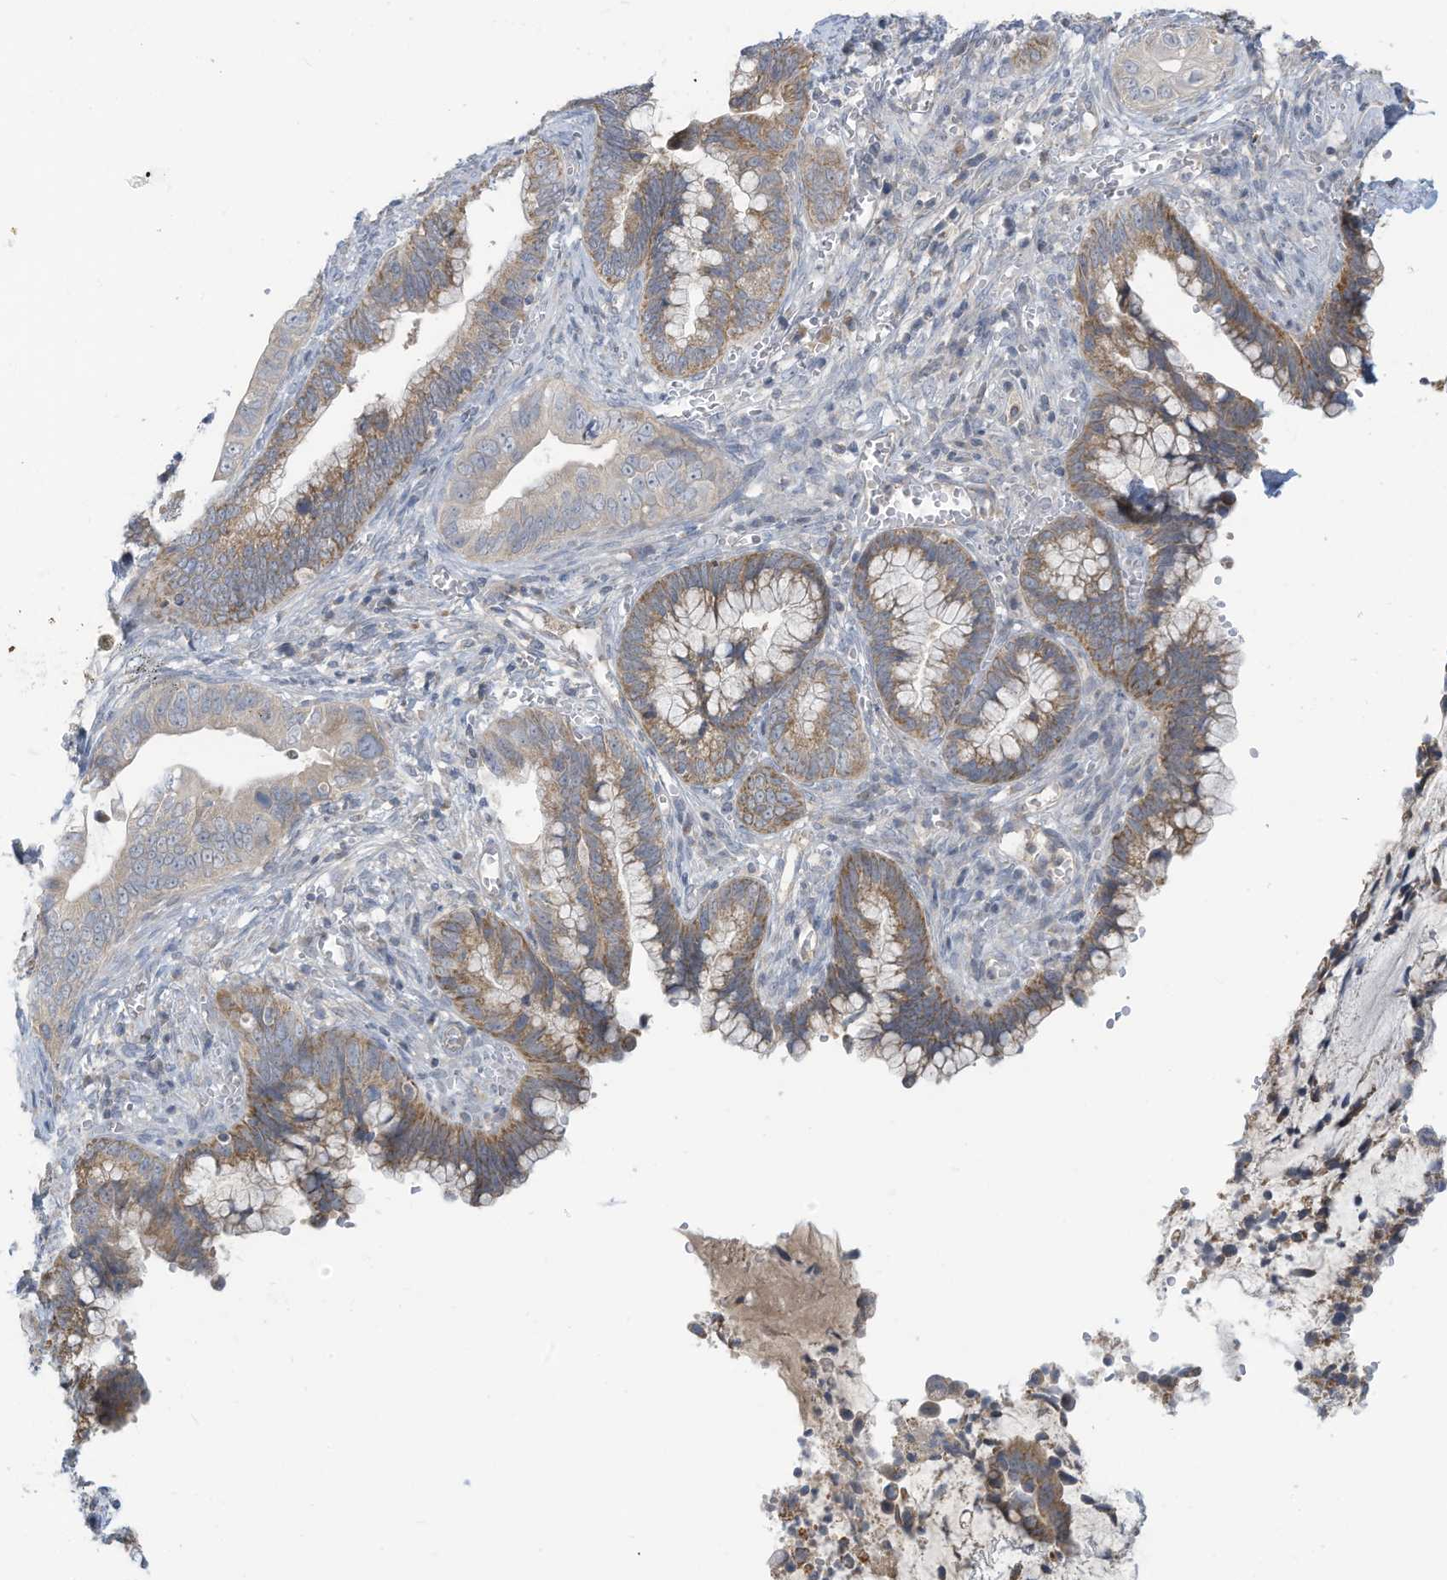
{"staining": {"intensity": "moderate", "quantity": ">75%", "location": "cytoplasmic/membranous"}, "tissue": "cervical cancer", "cell_type": "Tumor cells", "image_type": "cancer", "snomed": [{"axis": "morphology", "description": "Adenocarcinoma, NOS"}, {"axis": "topography", "description": "Cervix"}], "caption": "Adenocarcinoma (cervical) tissue reveals moderate cytoplasmic/membranous expression in approximately >75% of tumor cells, visualized by immunohistochemistry.", "gene": "SCGB1D2", "patient": {"sex": "female", "age": 44}}